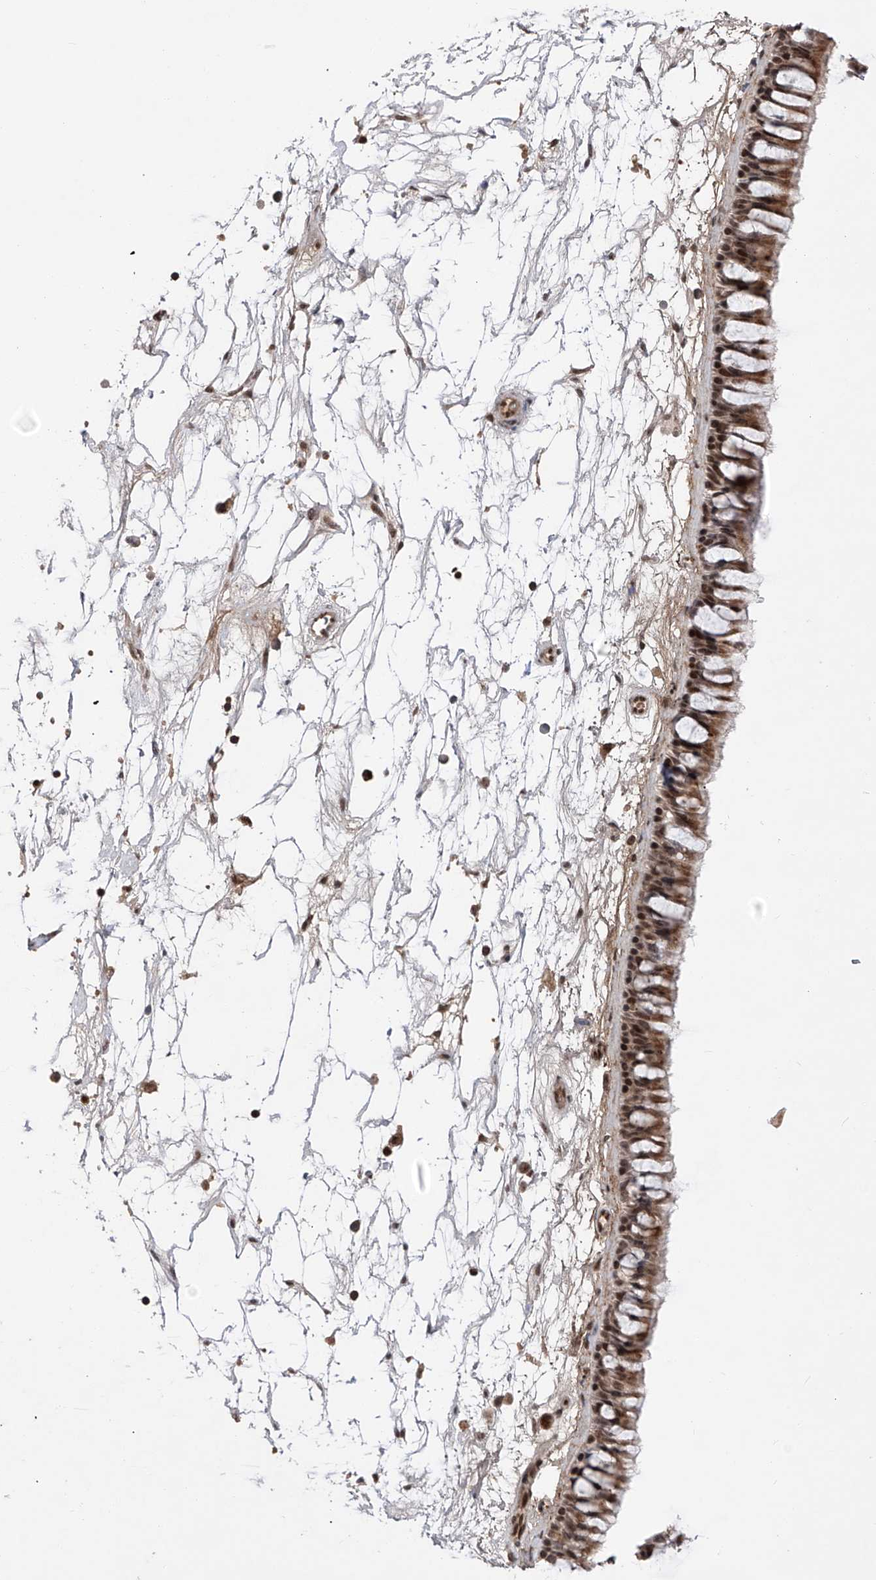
{"staining": {"intensity": "moderate", "quantity": ">75%", "location": "cytoplasmic/membranous,nuclear"}, "tissue": "nasopharynx", "cell_type": "Respiratory epithelial cells", "image_type": "normal", "snomed": [{"axis": "morphology", "description": "Normal tissue, NOS"}, {"axis": "topography", "description": "Nasopharynx"}], "caption": "Moderate cytoplasmic/membranous,nuclear protein positivity is present in about >75% of respiratory epithelial cells in nasopharynx. The staining was performed using DAB to visualize the protein expression in brown, while the nuclei were stained in blue with hematoxylin (Magnification: 20x).", "gene": "ZNF280D", "patient": {"sex": "male", "age": 64}}